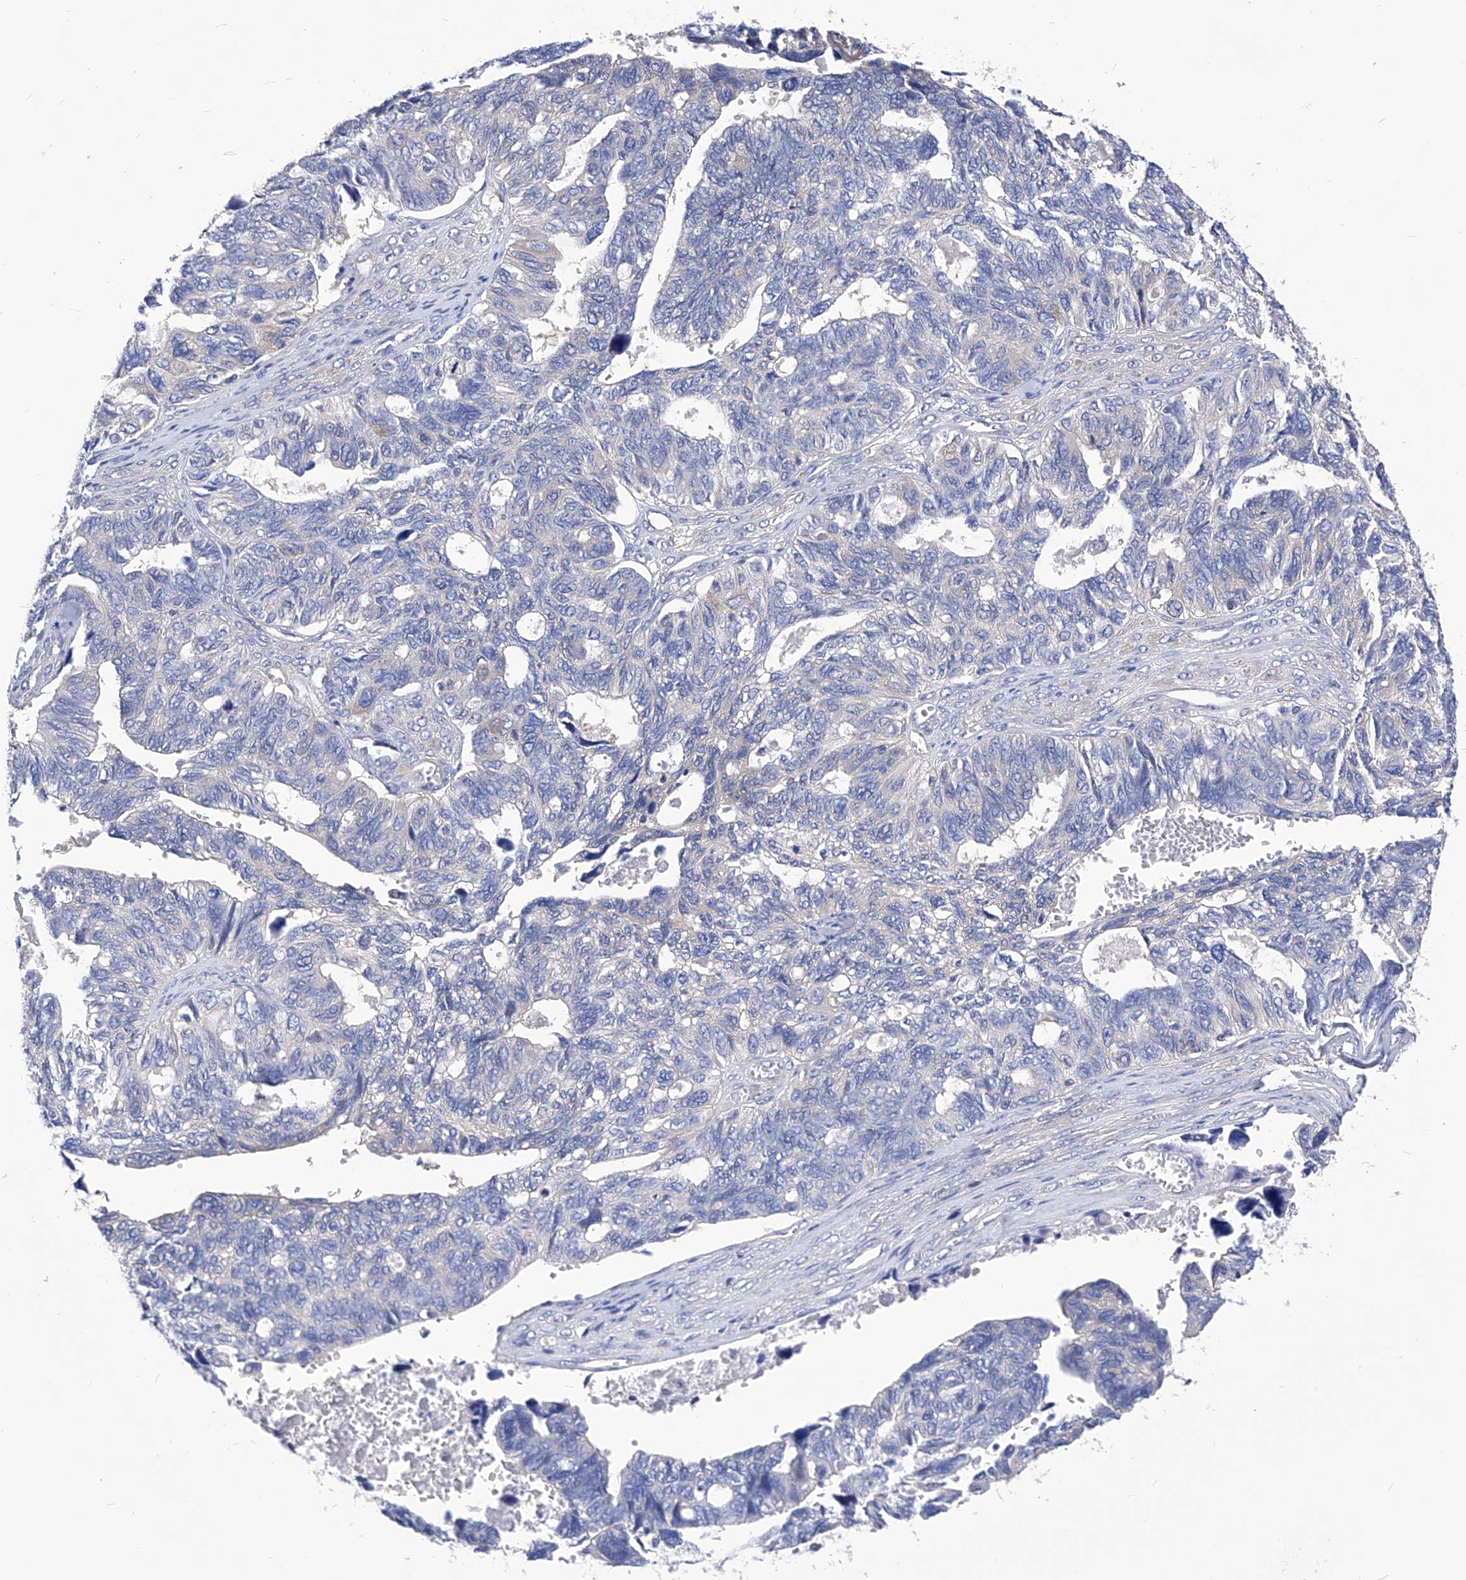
{"staining": {"intensity": "negative", "quantity": "none", "location": "none"}, "tissue": "ovarian cancer", "cell_type": "Tumor cells", "image_type": "cancer", "snomed": [{"axis": "morphology", "description": "Cystadenocarcinoma, serous, NOS"}, {"axis": "topography", "description": "Ovary"}], "caption": "Immunohistochemistry image of human serous cystadenocarcinoma (ovarian) stained for a protein (brown), which displays no staining in tumor cells.", "gene": "XPNPEP1", "patient": {"sex": "female", "age": 79}}